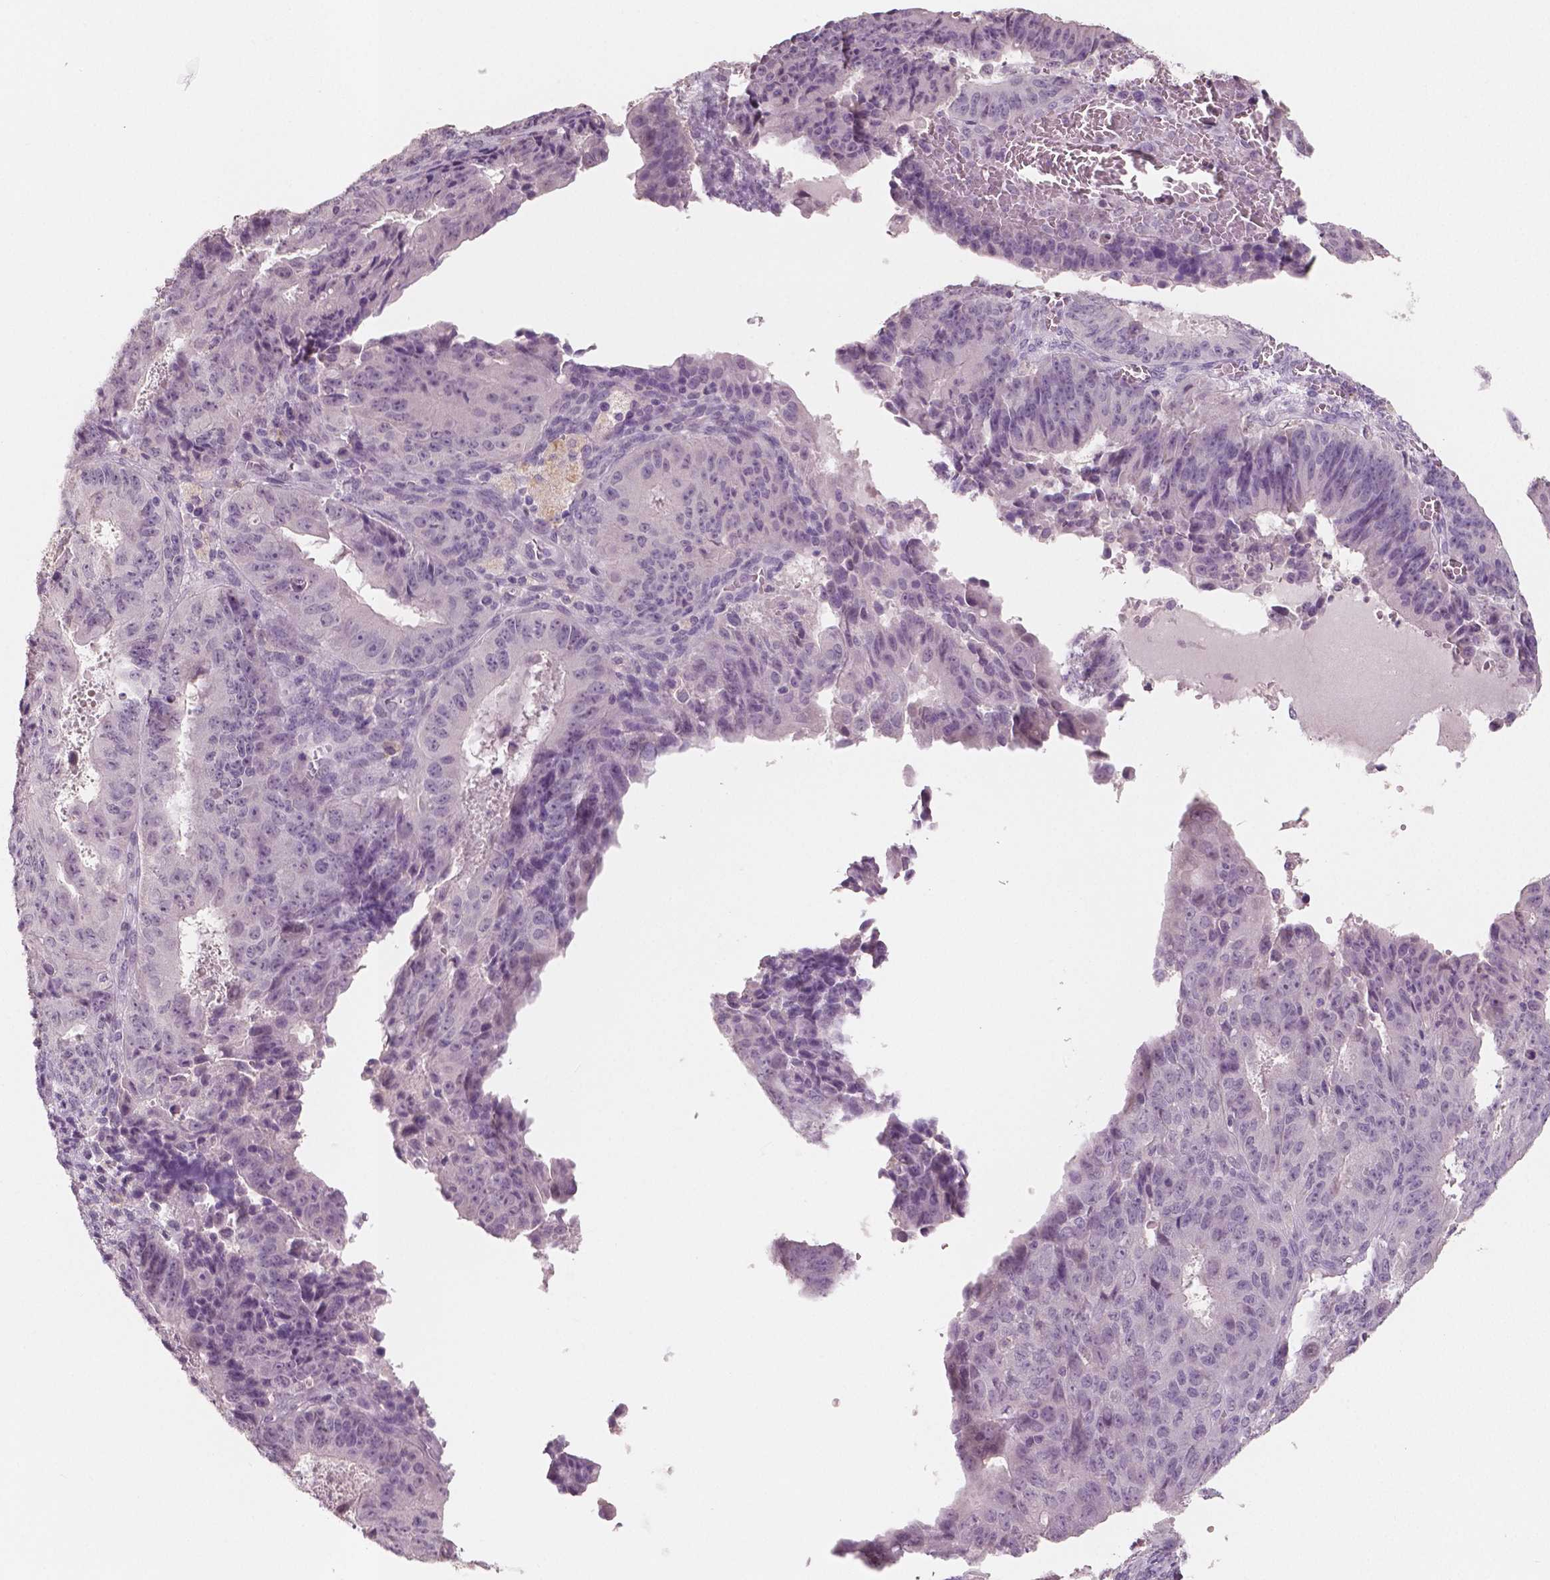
{"staining": {"intensity": "negative", "quantity": "none", "location": "none"}, "tissue": "ovarian cancer", "cell_type": "Tumor cells", "image_type": "cancer", "snomed": [{"axis": "morphology", "description": "Carcinoma, endometroid"}, {"axis": "topography", "description": "Ovary"}], "caption": "This is an IHC image of human ovarian cancer. There is no staining in tumor cells.", "gene": "KIT", "patient": {"sex": "female", "age": 42}}